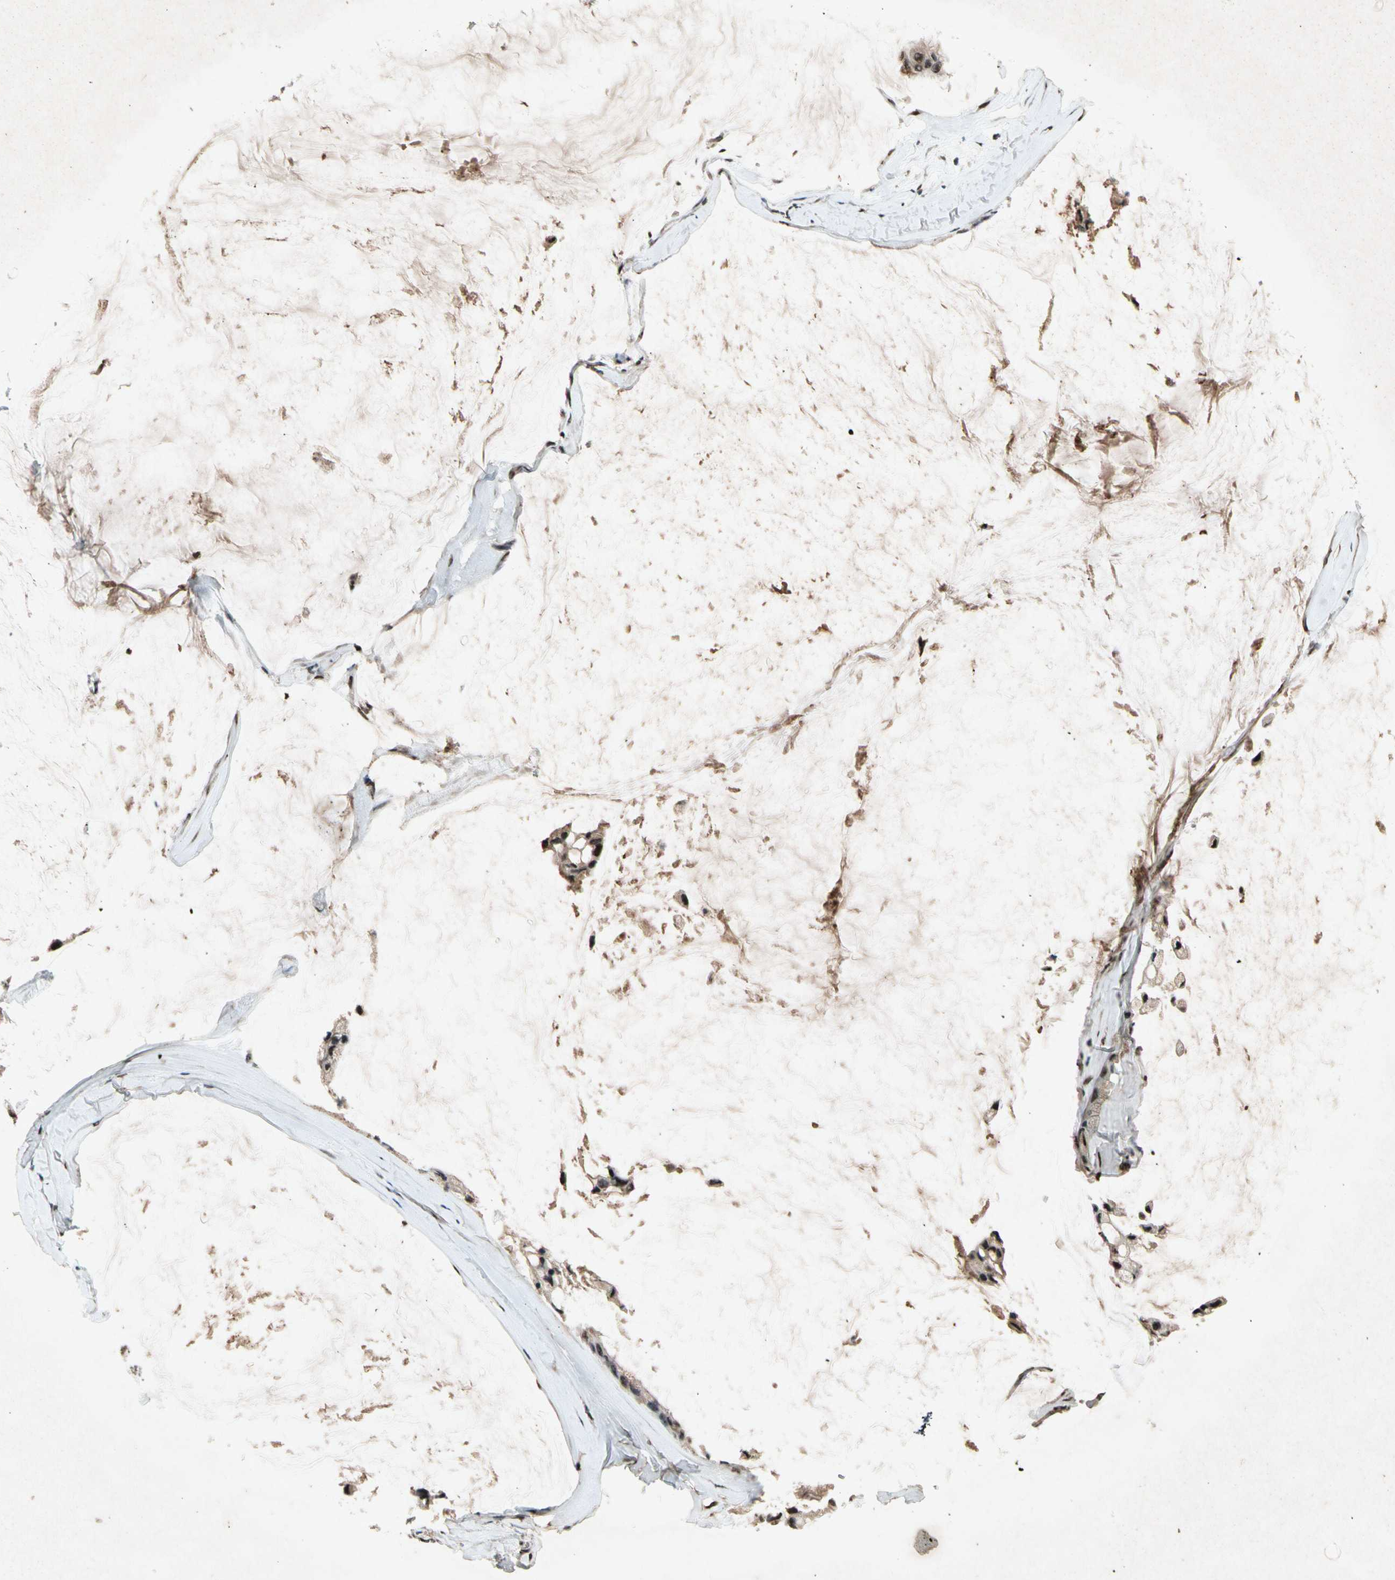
{"staining": {"intensity": "moderate", "quantity": ">75%", "location": "cytoplasmic/membranous,nuclear"}, "tissue": "ovarian cancer", "cell_type": "Tumor cells", "image_type": "cancer", "snomed": [{"axis": "morphology", "description": "Cystadenocarcinoma, mucinous, NOS"}, {"axis": "topography", "description": "Ovary"}], "caption": "Protein staining of ovarian cancer tissue demonstrates moderate cytoplasmic/membranous and nuclear staining in about >75% of tumor cells.", "gene": "PML", "patient": {"sex": "female", "age": 39}}